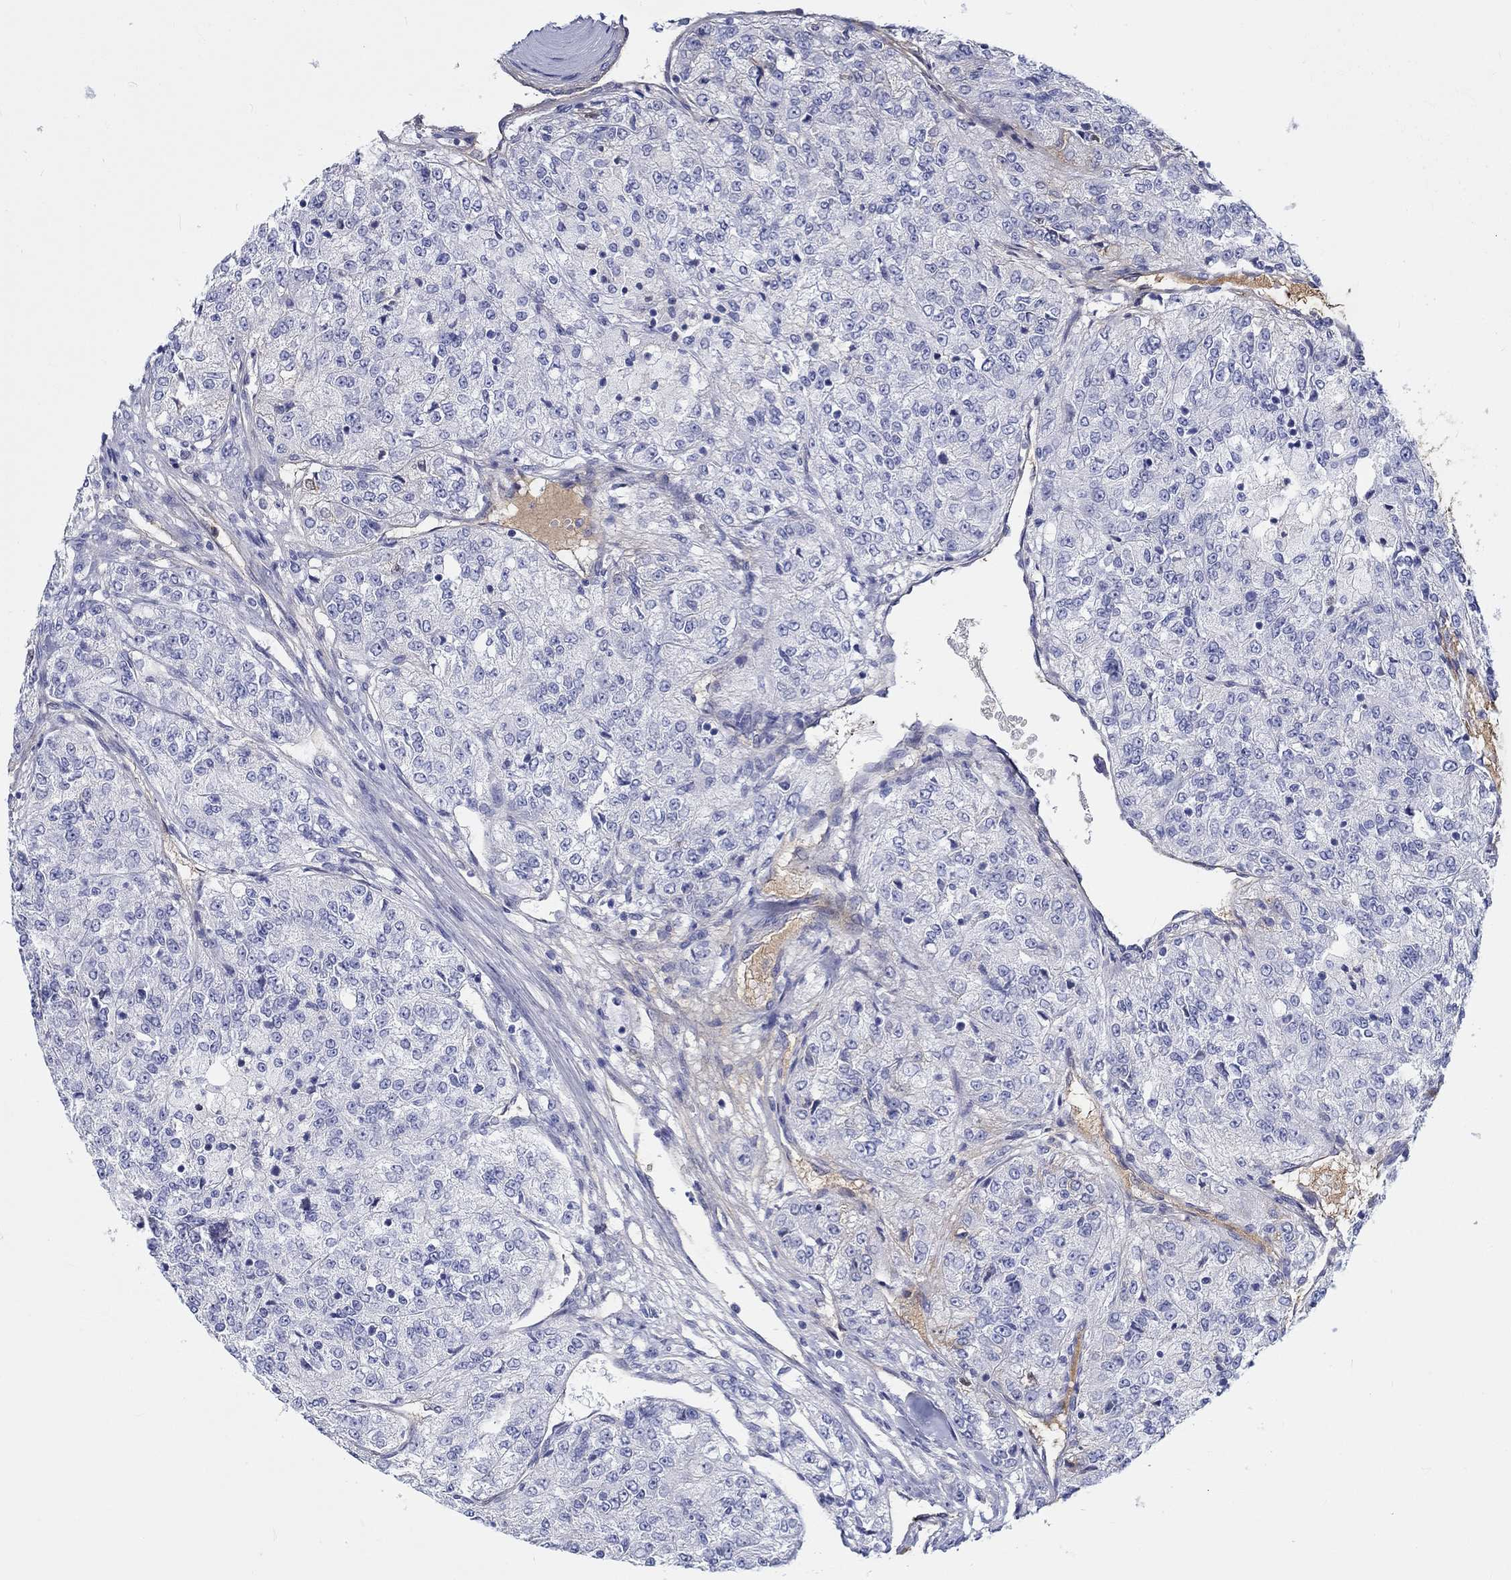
{"staining": {"intensity": "negative", "quantity": "none", "location": "none"}, "tissue": "renal cancer", "cell_type": "Tumor cells", "image_type": "cancer", "snomed": [{"axis": "morphology", "description": "Adenocarcinoma, NOS"}, {"axis": "topography", "description": "Kidney"}], "caption": "DAB immunohistochemical staining of human renal cancer exhibits no significant expression in tumor cells. (Stains: DAB immunohistochemistry with hematoxylin counter stain, Microscopy: brightfield microscopy at high magnification).", "gene": "CDY2B", "patient": {"sex": "female", "age": 63}}